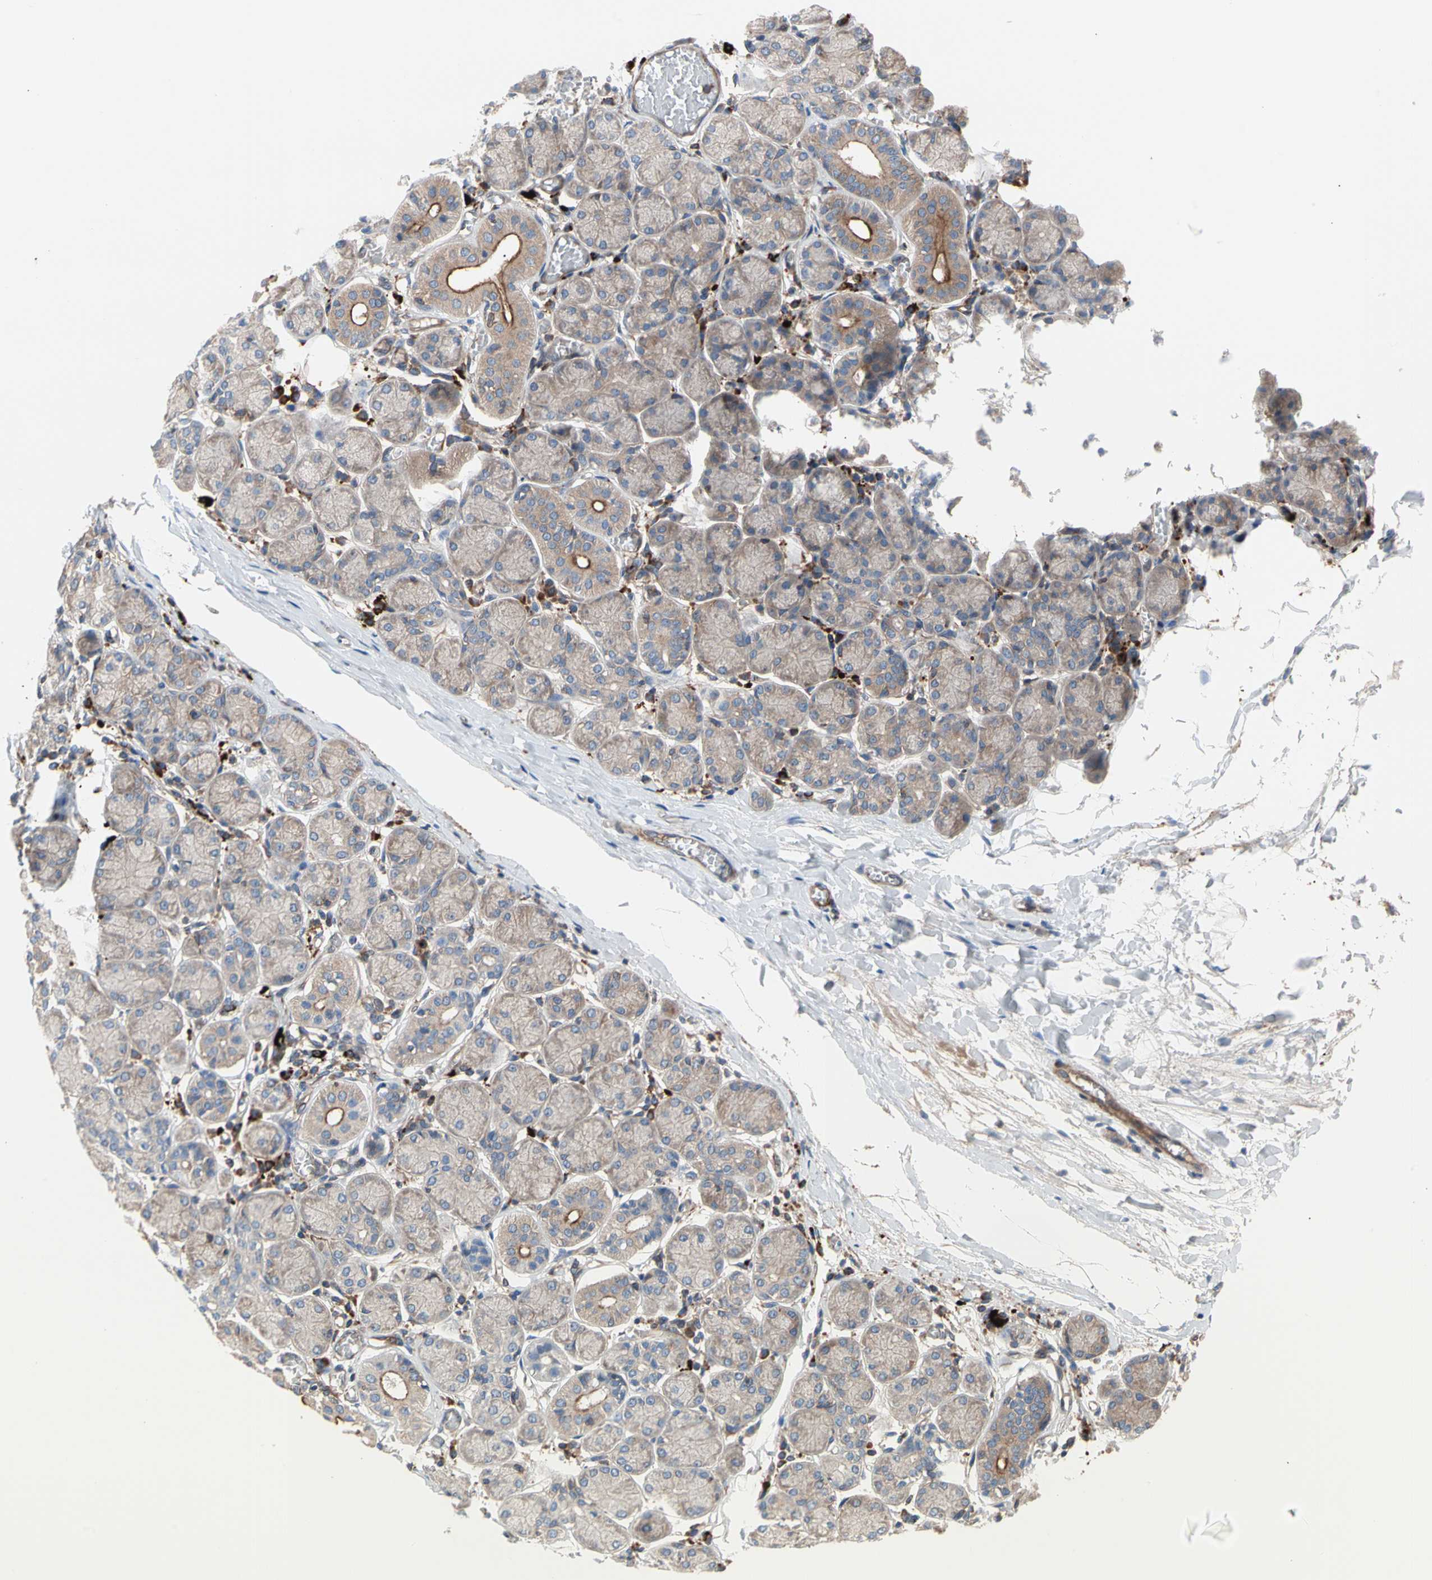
{"staining": {"intensity": "moderate", "quantity": "25%-75%", "location": "cytoplasmic/membranous"}, "tissue": "salivary gland", "cell_type": "Glandular cells", "image_type": "normal", "snomed": [{"axis": "morphology", "description": "Normal tissue, NOS"}, {"axis": "topography", "description": "Salivary gland"}], "caption": "This photomicrograph demonstrates immunohistochemistry staining of unremarkable human salivary gland, with medium moderate cytoplasmic/membranous positivity in about 25%-75% of glandular cells.", "gene": "ROCK1", "patient": {"sex": "female", "age": 24}}